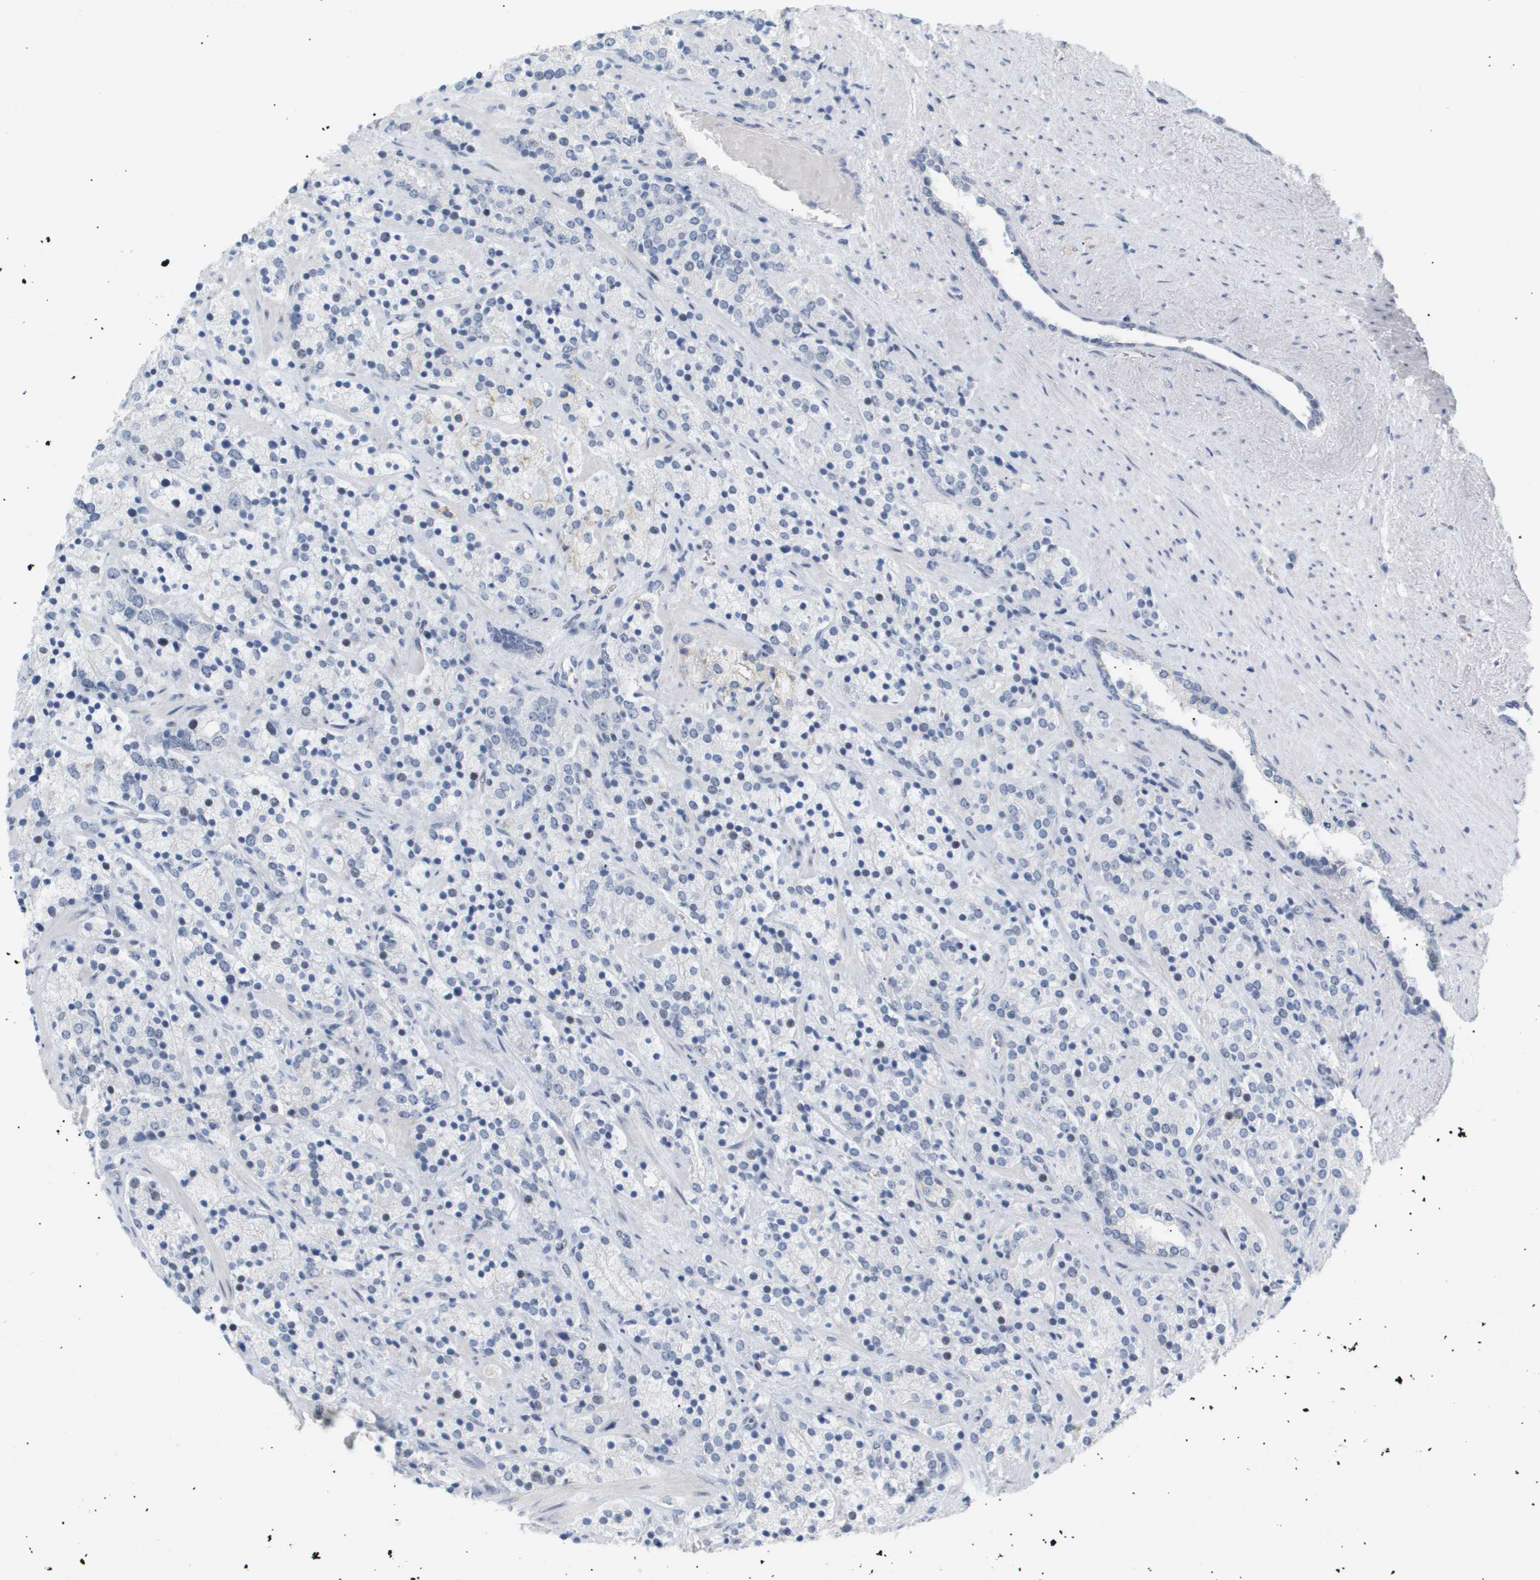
{"staining": {"intensity": "weak", "quantity": "<25%", "location": "nuclear"}, "tissue": "prostate cancer", "cell_type": "Tumor cells", "image_type": "cancer", "snomed": [{"axis": "morphology", "description": "Adenocarcinoma, High grade"}, {"axis": "topography", "description": "Prostate"}], "caption": "Immunohistochemistry (IHC) of human prostate cancer (adenocarcinoma (high-grade)) shows no positivity in tumor cells.", "gene": "PPARD", "patient": {"sex": "male", "age": 71}}